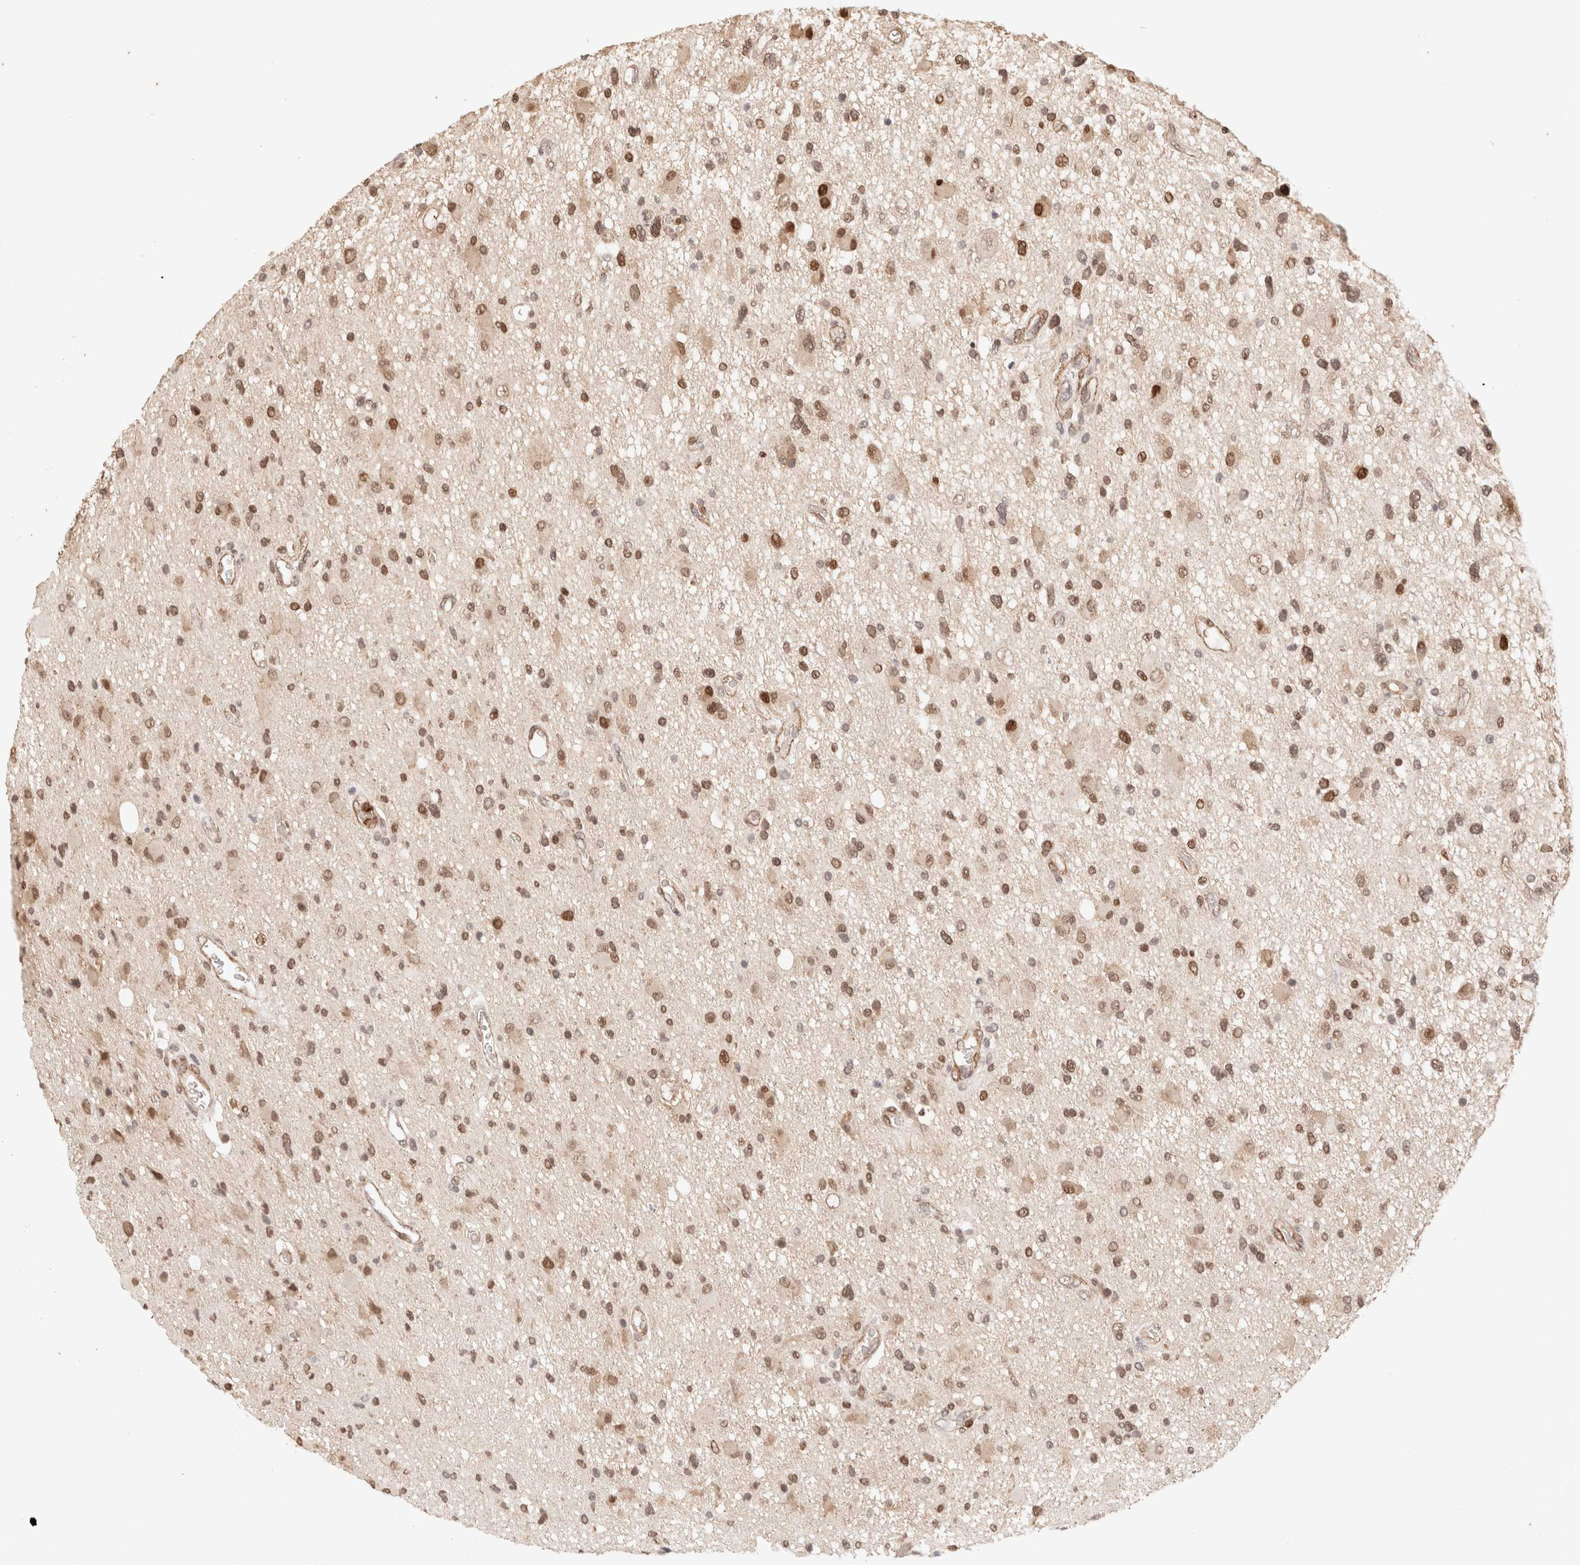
{"staining": {"intensity": "strong", "quantity": "25%-75%", "location": "nuclear"}, "tissue": "glioma", "cell_type": "Tumor cells", "image_type": "cancer", "snomed": [{"axis": "morphology", "description": "Glioma, malignant, High grade"}, {"axis": "topography", "description": "Brain"}], "caption": "A high amount of strong nuclear positivity is identified in about 25%-75% of tumor cells in high-grade glioma (malignant) tissue.", "gene": "BRPF3", "patient": {"sex": "male", "age": 33}}